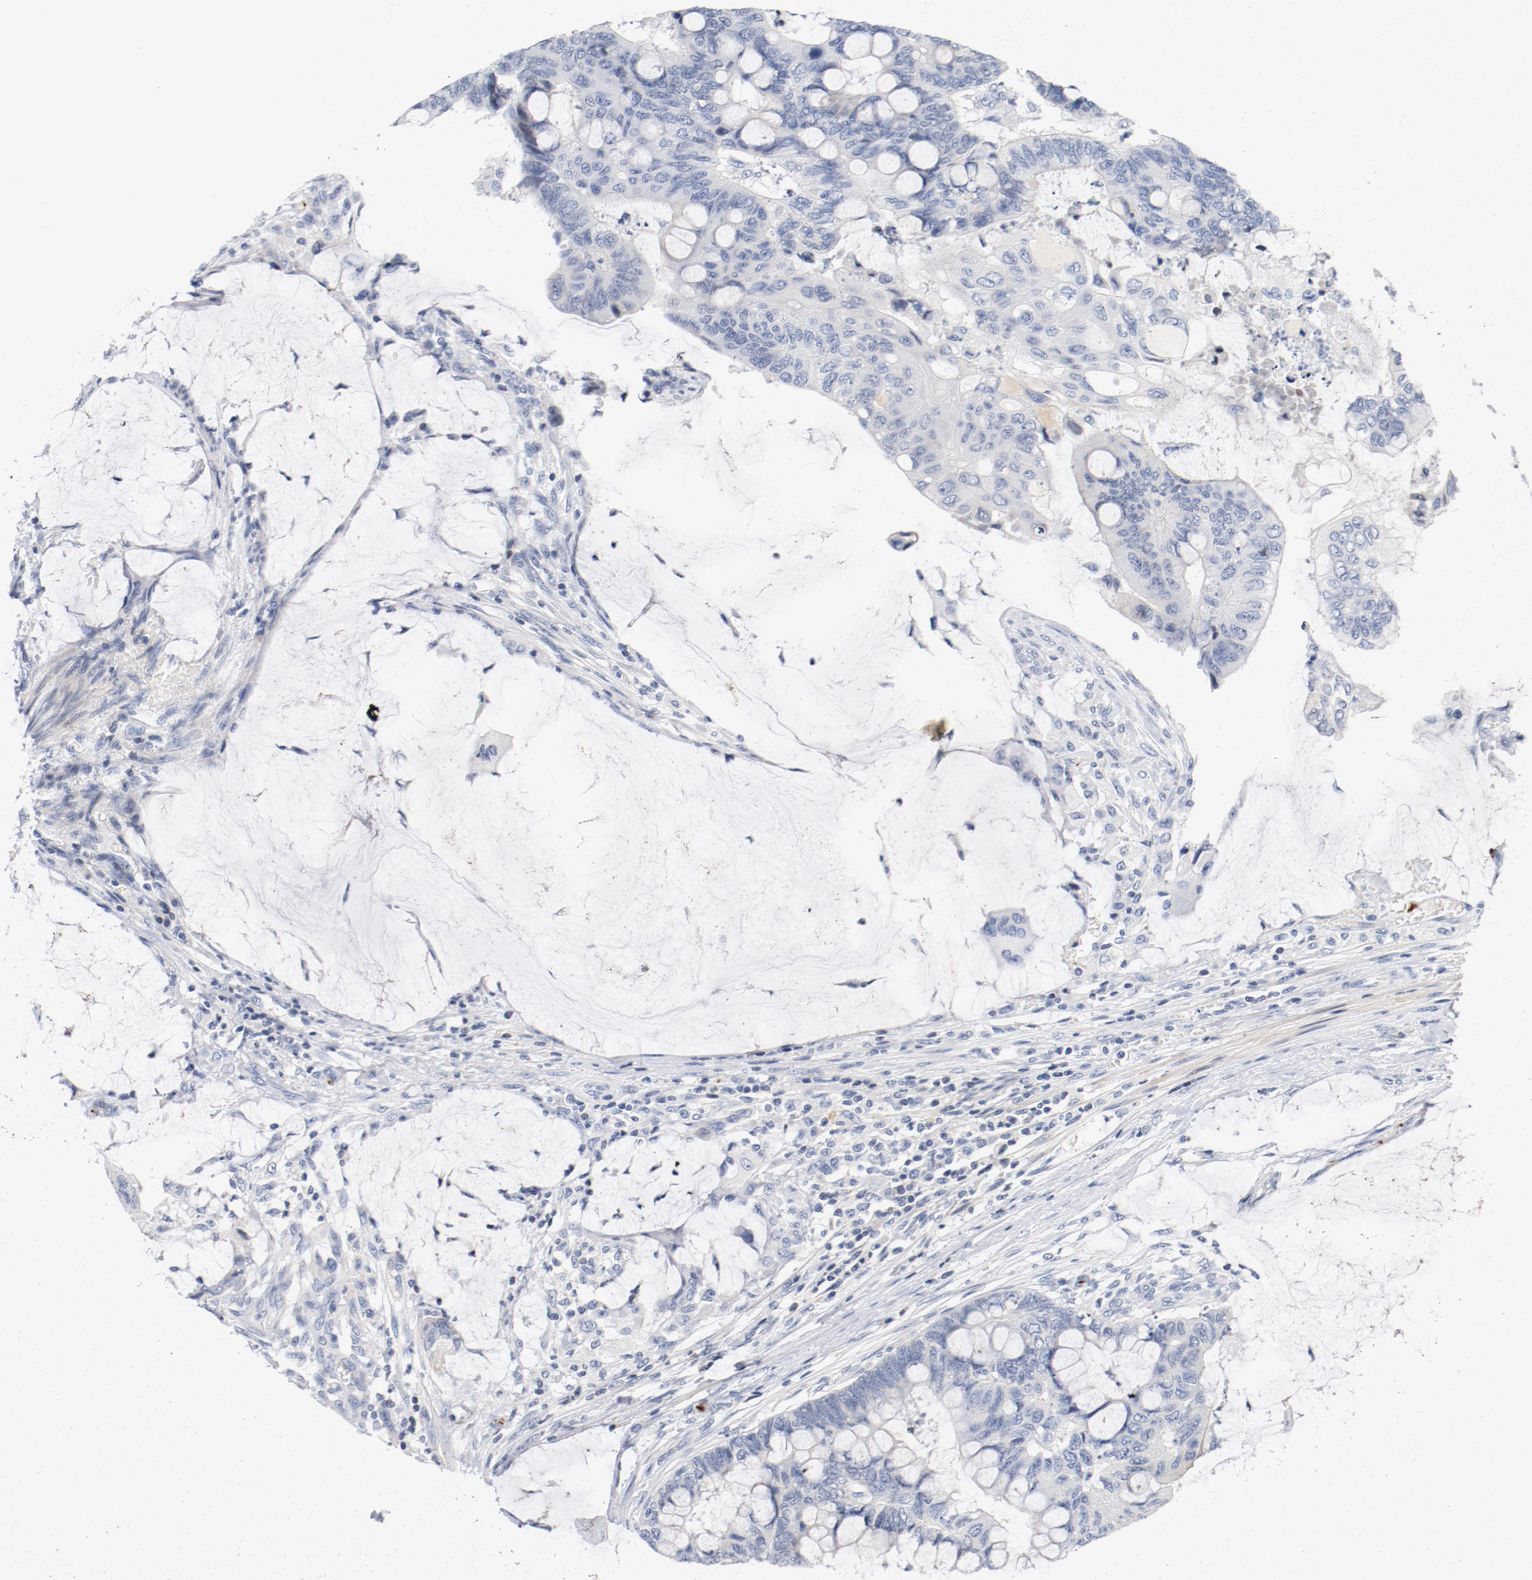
{"staining": {"intensity": "negative", "quantity": "none", "location": "none"}, "tissue": "colorectal cancer", "cell_type": "Tumor cells", "image_type": "cancer", "snomed": [{"axis": "morphology", "description": "Normal tissue, NOS"}, {"axis": "morphology", "description": "Adenocarcinoma, NOS"}, {"axis": "topography", "description": "Rectum"}], "caption": "The immunohistochemistry (IHC) micrograph has no significant positivity in tumor cells of colorectal cancer (adenocarcinoma) tissue.", "gene": "PIM1", "patient": {"sex": "male", "age": 92}}